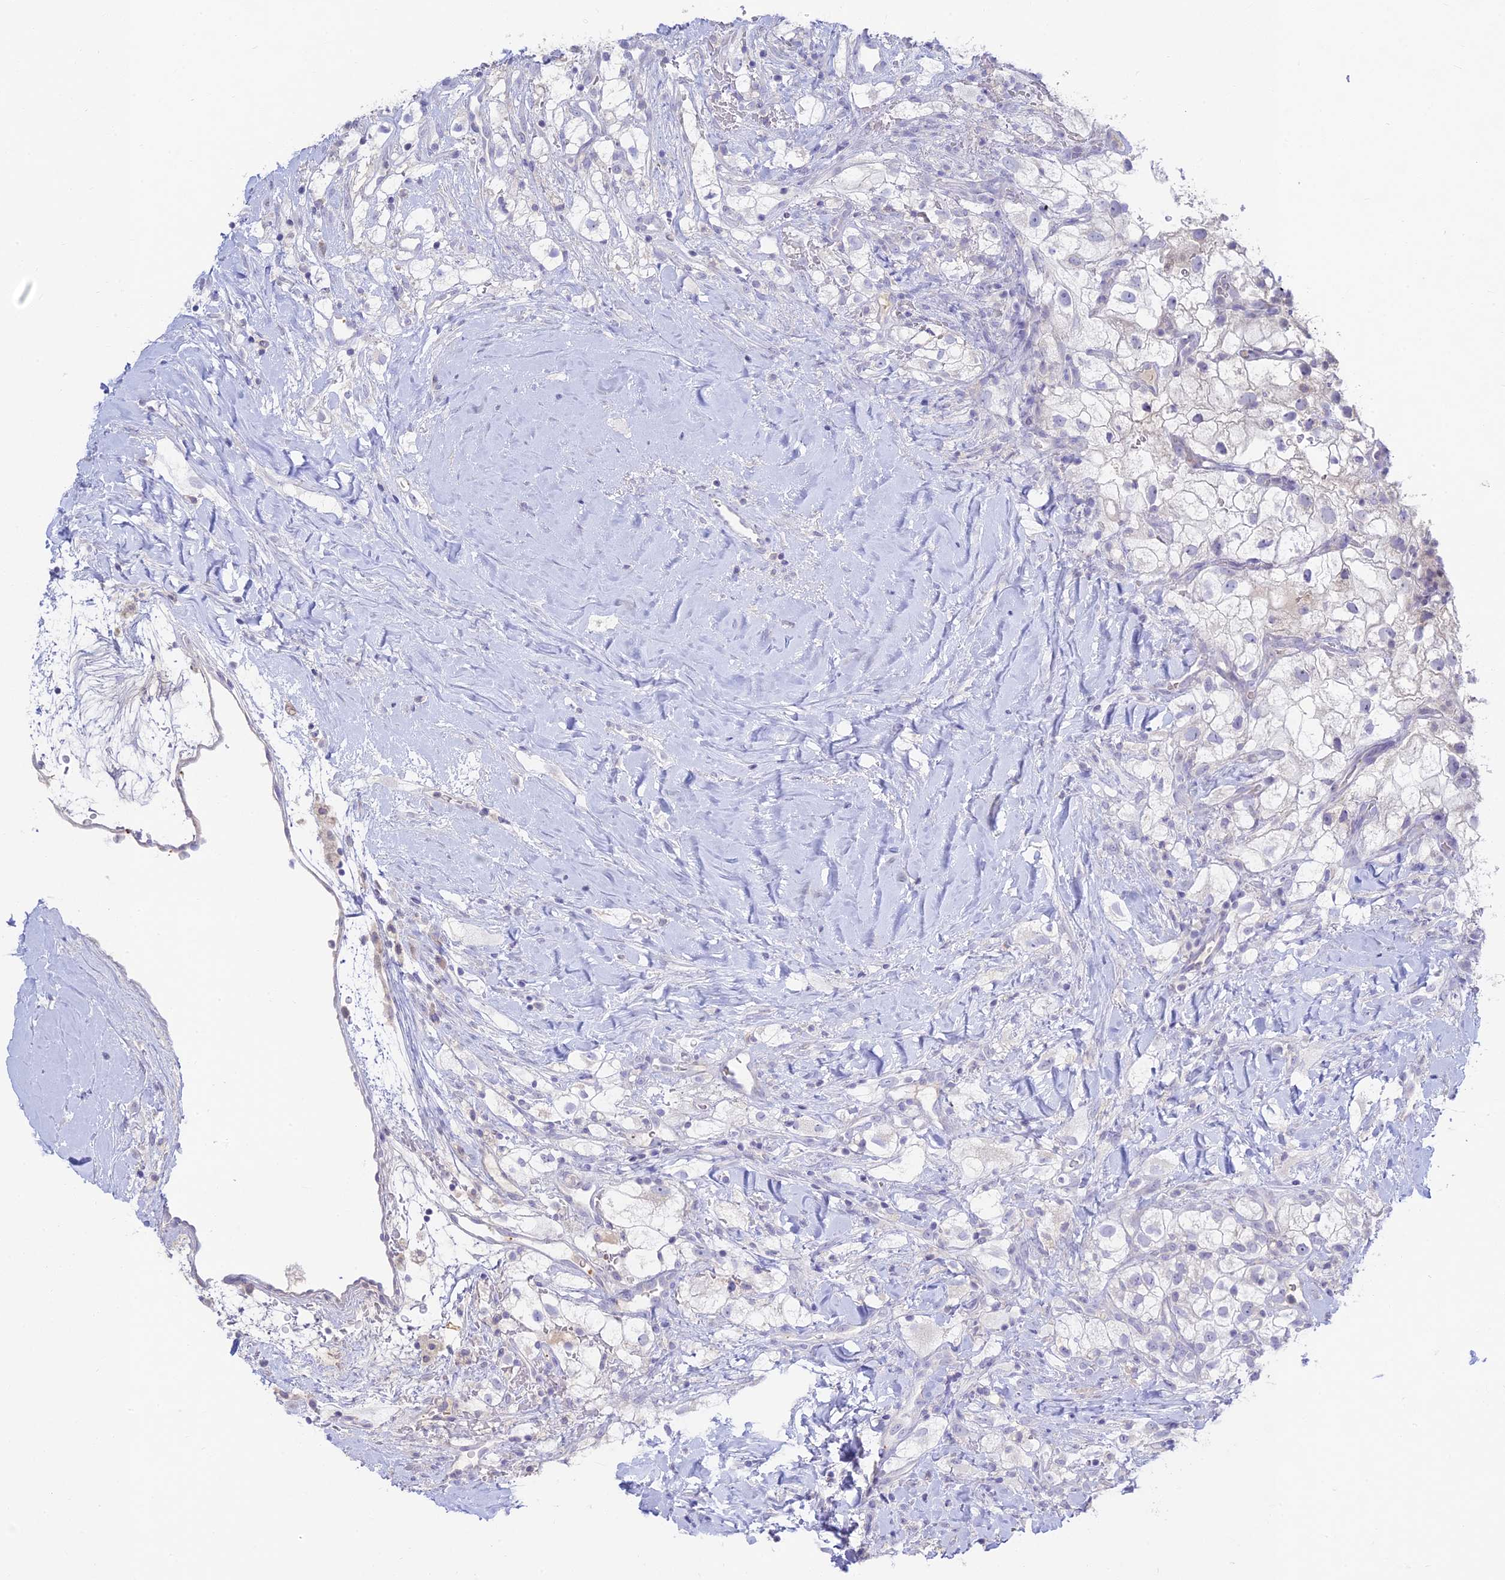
{"staining": {"intensity": "negative", "quantity": "none", "location": "none"}, "tissue": "renal cancer", "cell_type": "Tumor cells", "image_type": "cancer", "snomed": [{"axis": "morphology", "description": "Adenocarcinoma, NOS"}, {"axis": "topography", "description": "Kidney"}], "caption": "A photomicrograph of renal cancer stained for a protein shows no brown staining in tumor cells.", "gene": "TMEM40", "patient": {"sex": "male", "age": 59}}